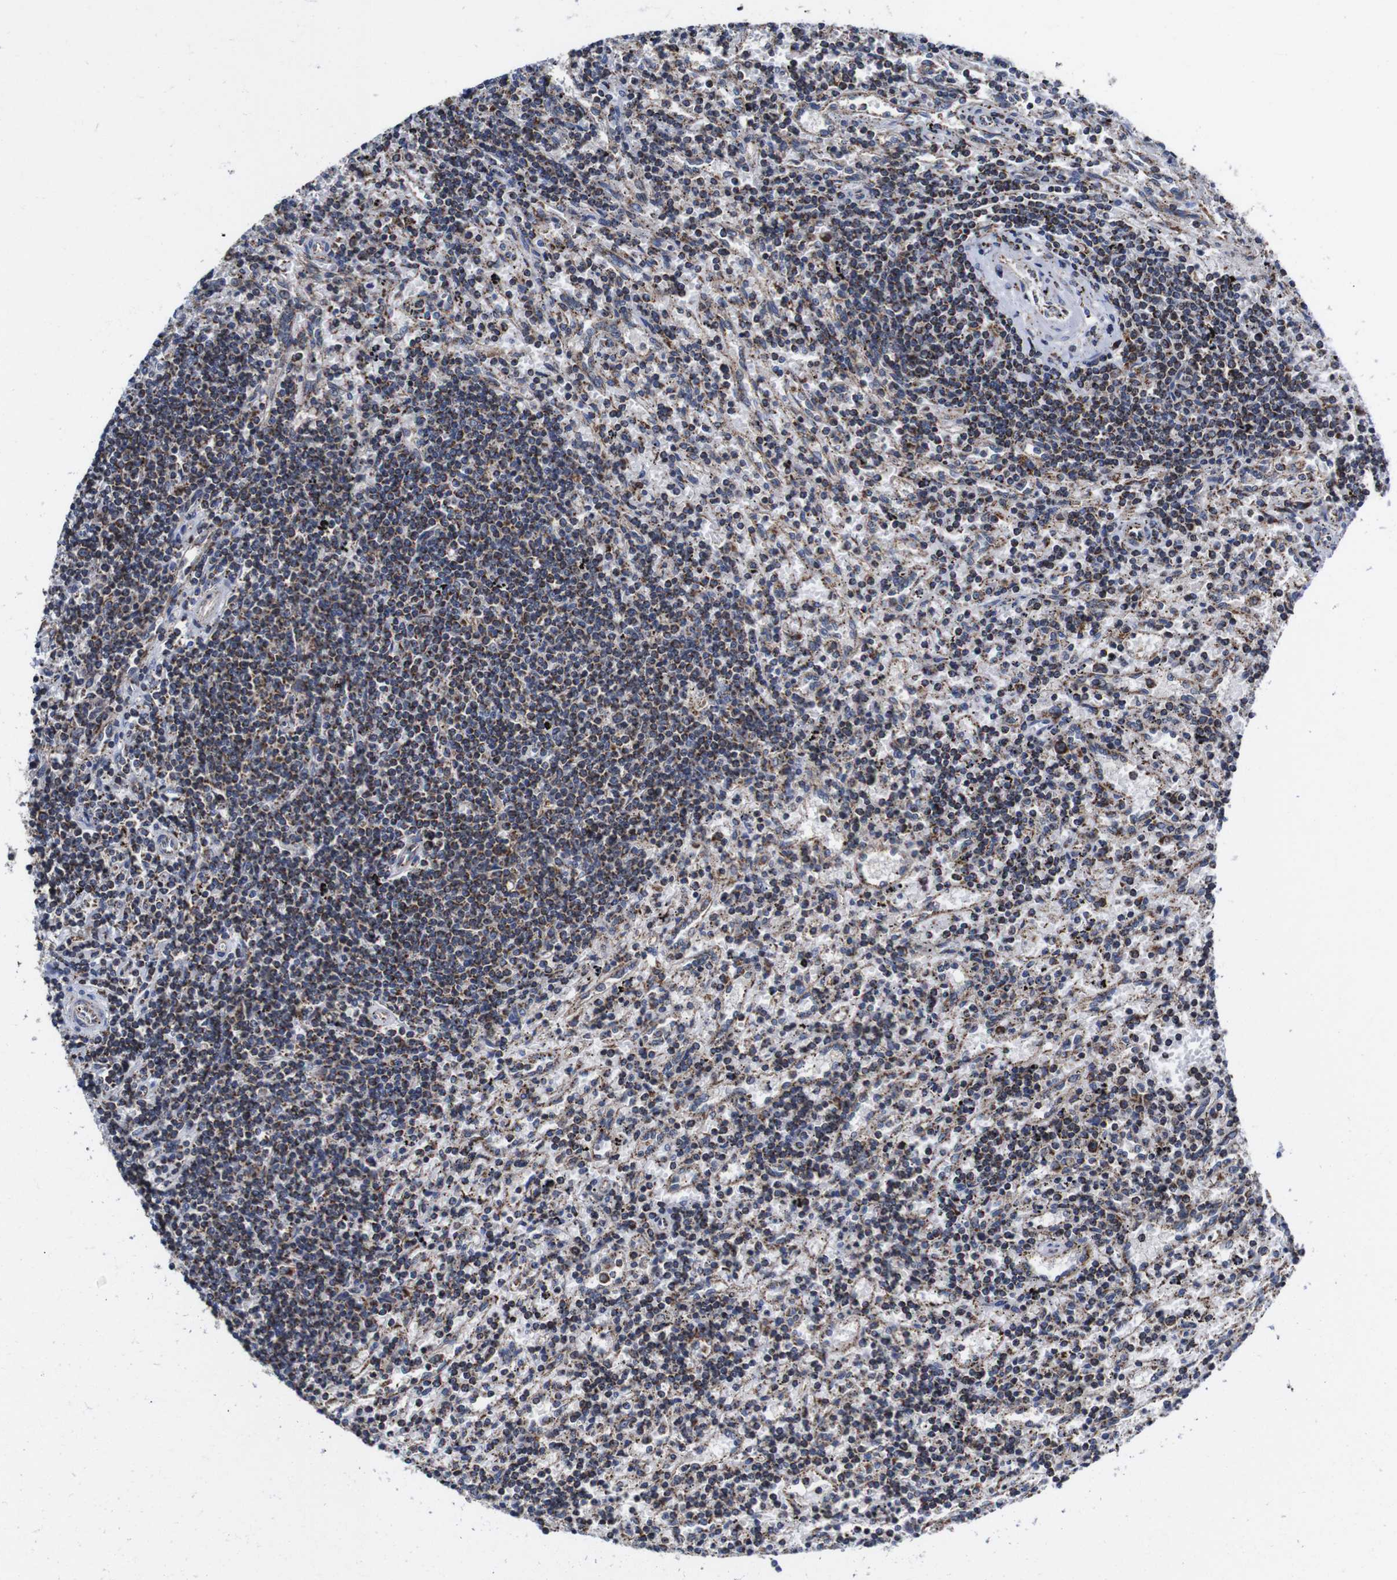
{"staining": {"intensity": "moderate", "quantity": ">75%", "location": "cytoplasmic/membranous"}, "tissue": "lymphoma", "cell_type": "Tumor cells", "image_type": "cancer", "snomed": [{"axis": "morphology", "description": "Malignant lymphoma, non-Hodgkin's type, Low grade"}, {"axis": "topography", "description": "Spleen"}], "caption": "Protein expression analysis of lymphoma demonstrates moderate cytoplasmic/membranous positivity in about >75% of tumor cells. Immunohistochemistry stains the protein of interest in brown and the nuclei are stained blue.", "gene": "C17orf80", "patient": {"sex": "male", "age": 76}}